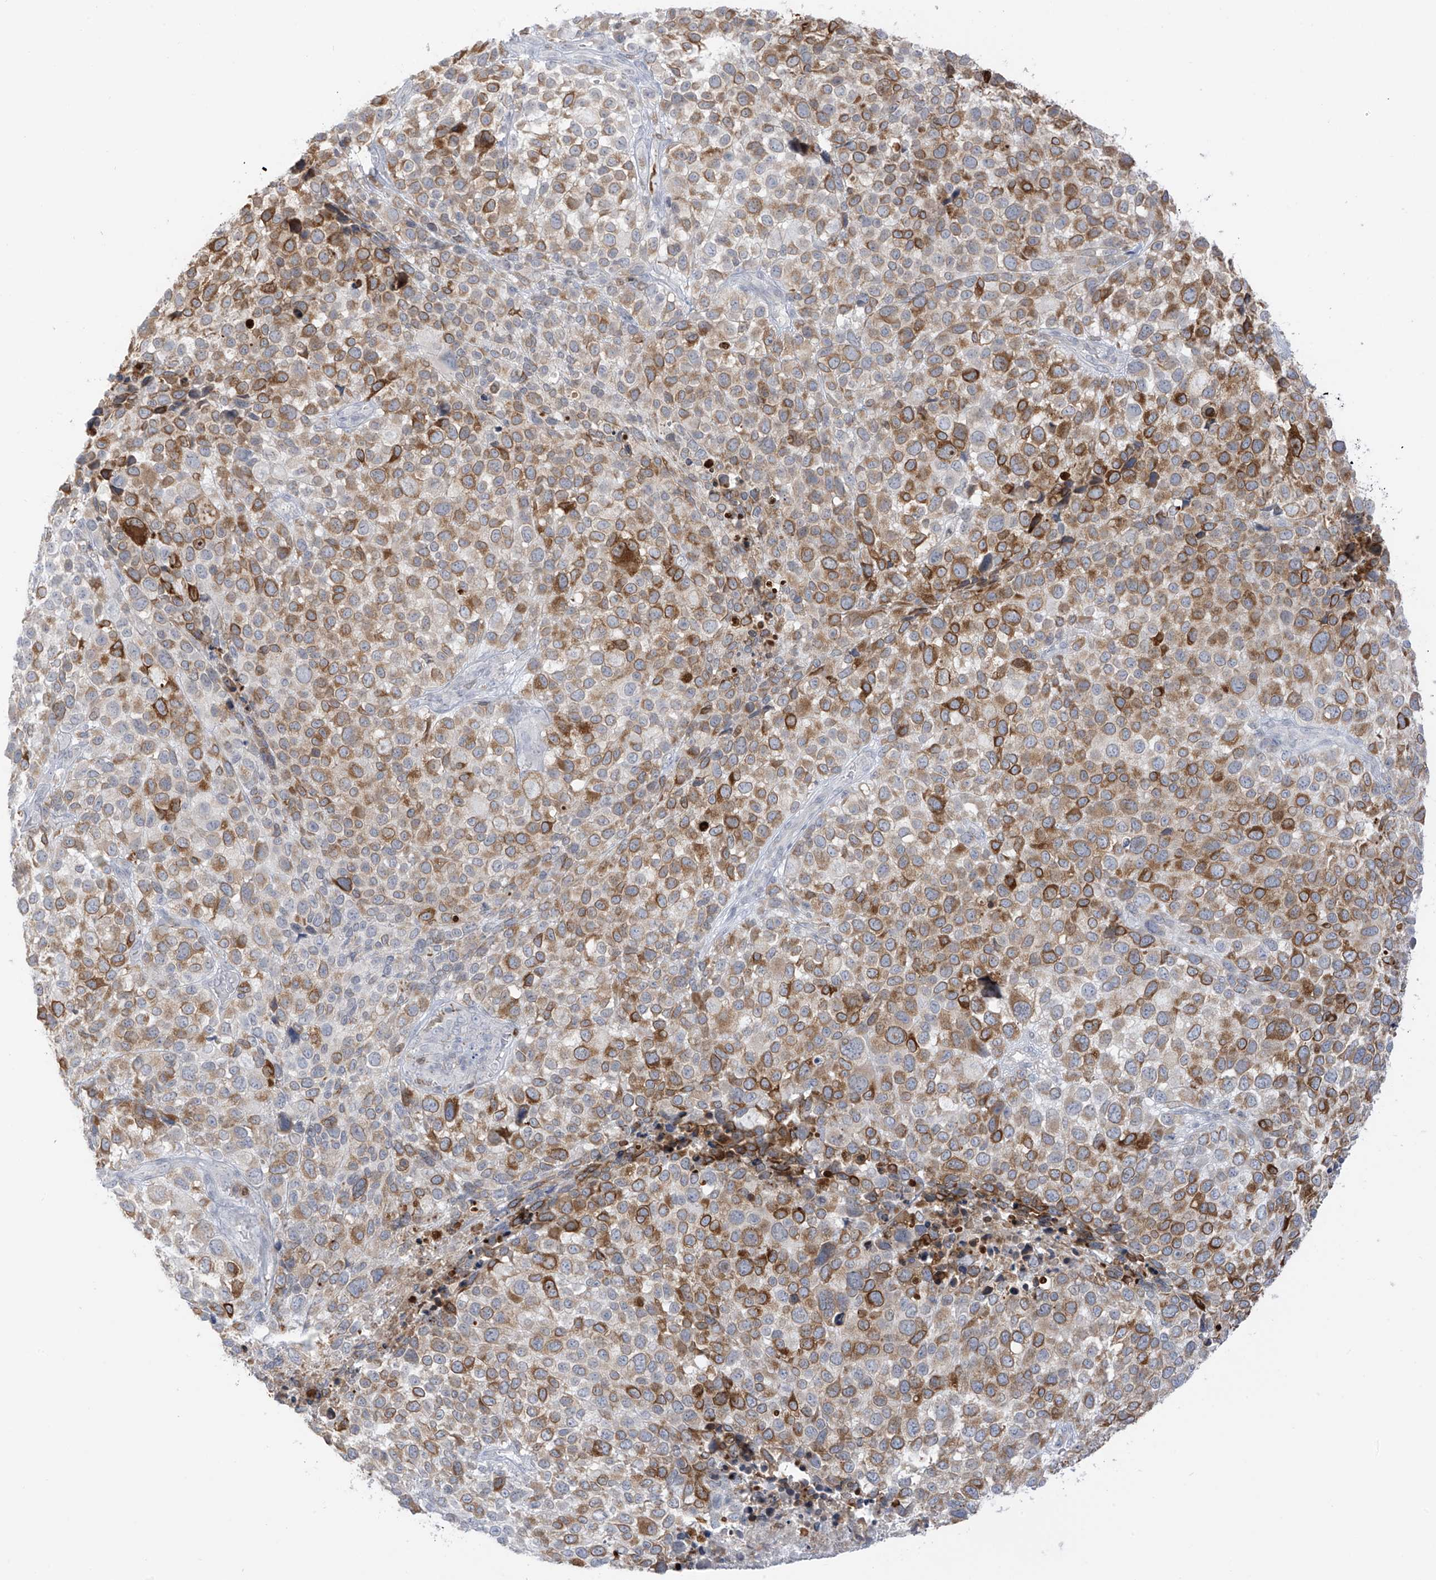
{"staining": {"intensity": "moderate", "quantity": "25%-75%", "location": "cytoplasmic/membranous"}, "tissue": "melanoma", "cell_type": "Tumor cells", "image_type": "cancer", "snomed": [{"axis": "morphology", "description": "Malignant melanoma, NOS"}, {"axis": "topography", "description": "Skin of trunk"}], "caption": "Immunohistochemical staining of human malignant melanoma displays medium levels of moderate cytoplasmic/membranous staining in approximately 25%-75% of tumor cells.", "gene": "TBXAS1", "patient": {"sex": "male", "age": 71}}